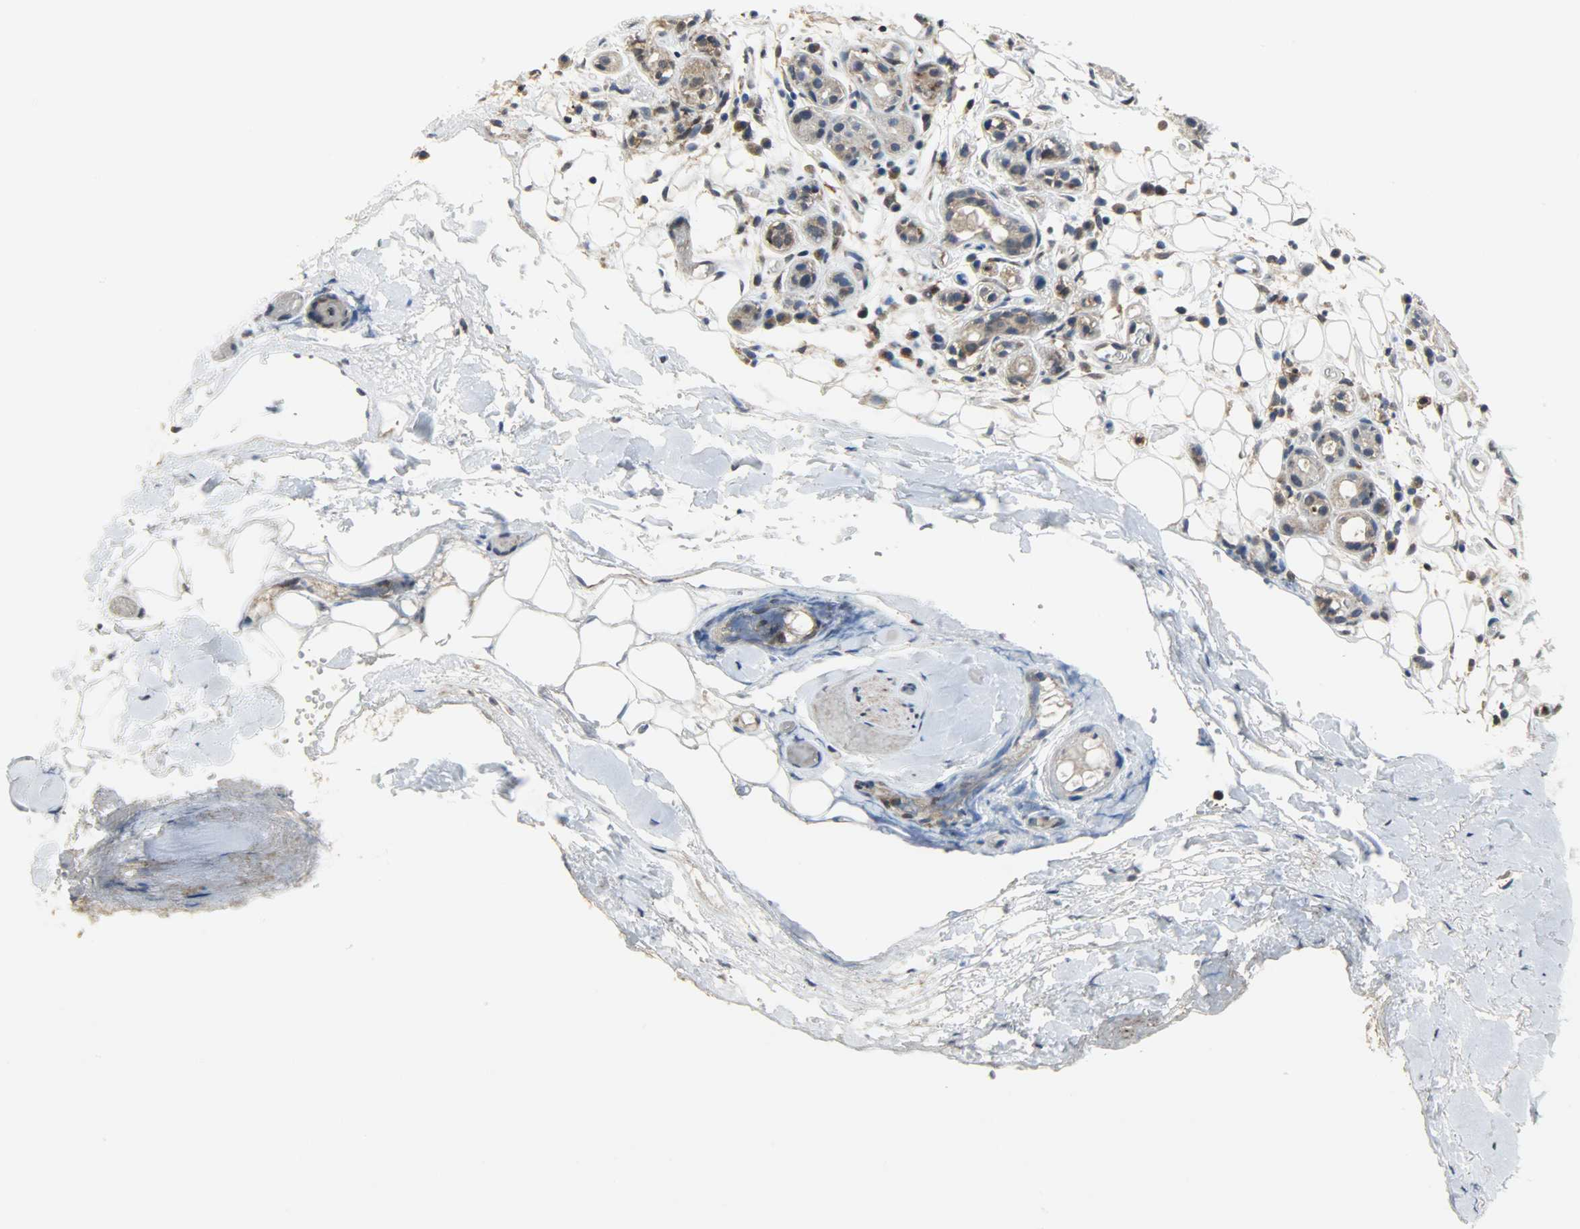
{"staining": {"intensity": "weak", "quantity": "25%-75%", "location": "cytoplasmic/membranous"}, "tissue": "salivary gland", "cell_type": "Glandular cells", "image_type": "normal", "snomed": [{"axis": "morphology", "description": "Normal tissue, NOS"}, {"axis": "topography", "description": "Salivary gland"}], "caption": "A low amount of weak cytoplasmic/membranous staining is seen in approximately 25%-75% of glandular cells in unremarkable salivary gland. Immunohistochemistry stains the protein of interest in brown and the nuclei are stained blue.", "gene": "TRIM21", "patient": {"sex": "male", "age": 54}}